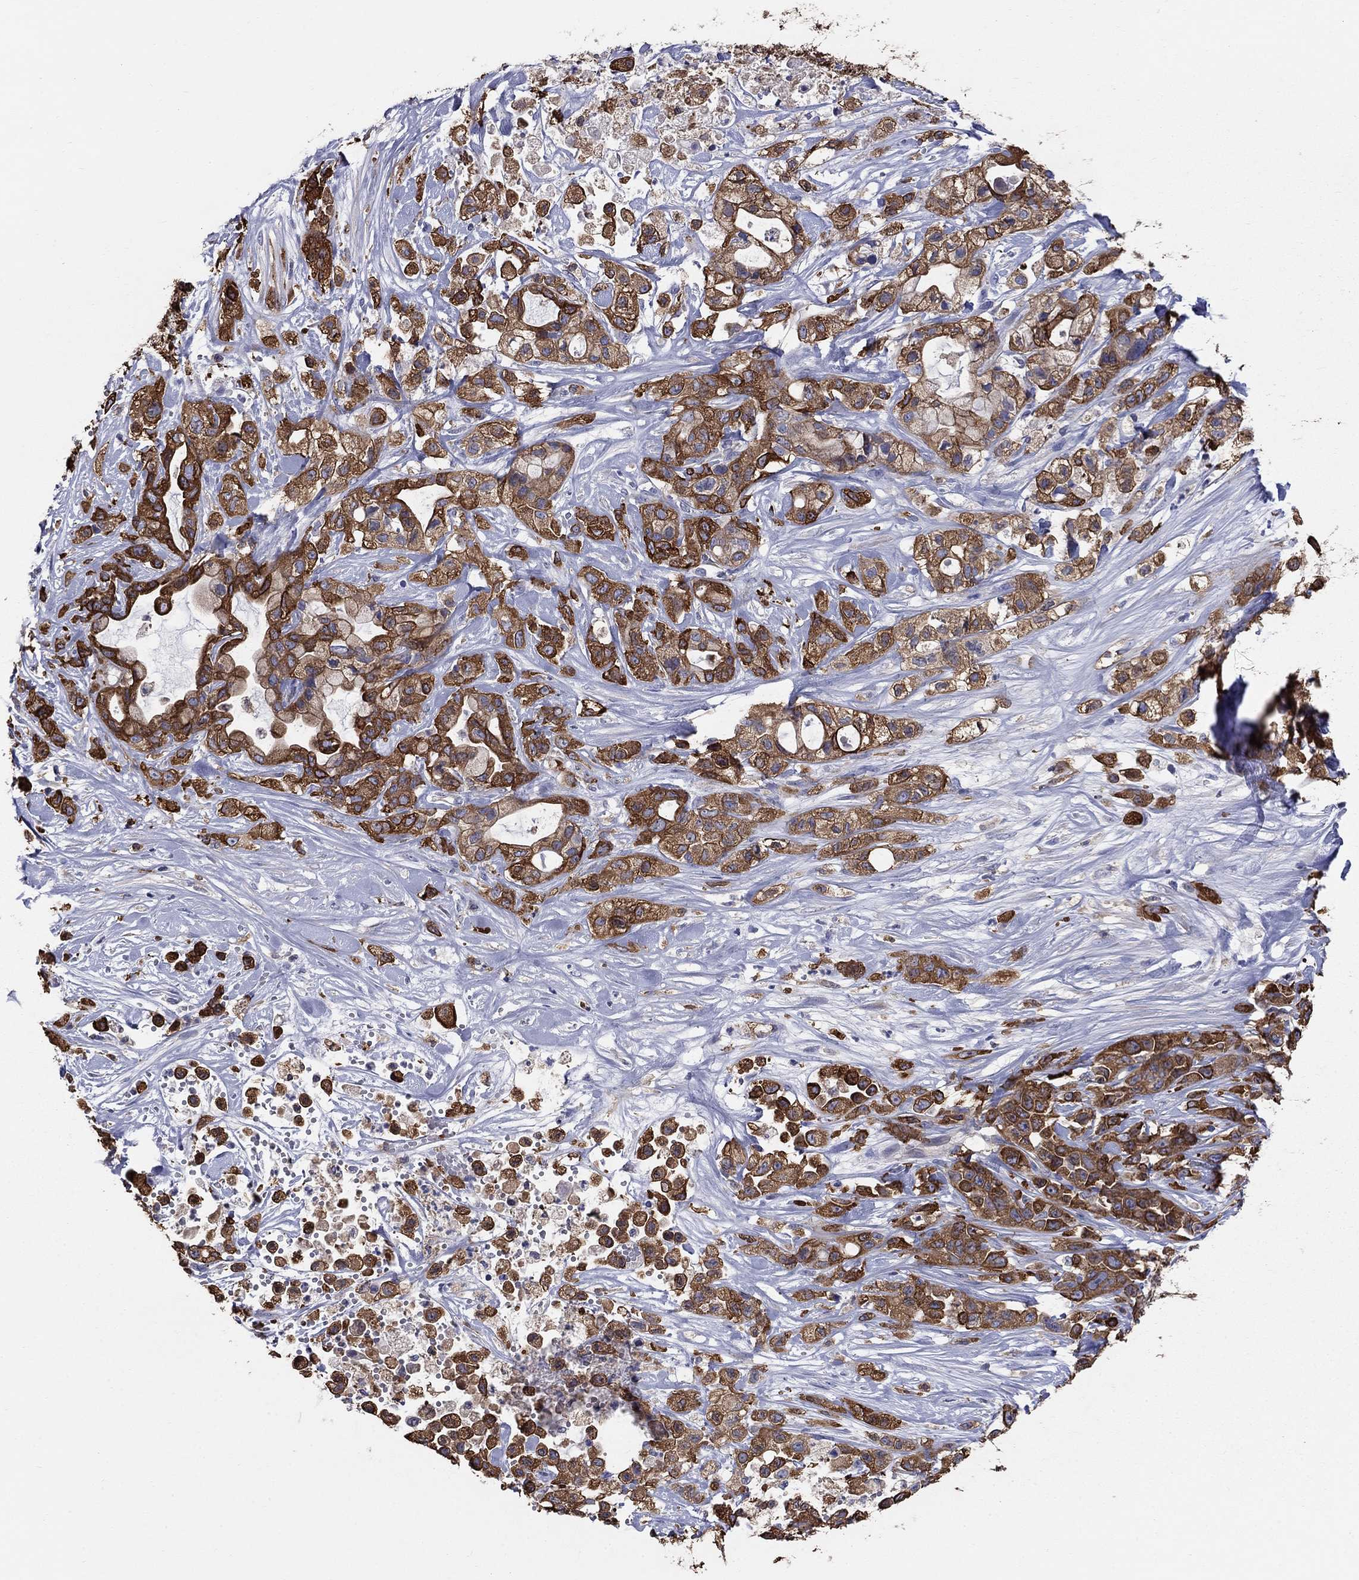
{"staining": {"intensity": "strong", "quantity": "25%-75%", "location": "cytoplasmic/membranous"}, "tissue": "pancreatic cancer", "cell_type": "Tumor cells", "image_type": "cancer", "snomed": [{"axis": "morphology", "description": "Adenocarcinoma, NOS"}, {"axis": "topography", "description": "Pancreas"}], "caption": "A brown stain highlights strong cytoplasmic/membranous expression of a protein in pancreatic cancer (adenocarcinoma) tumor cells. Using DAB (brown) and hematoxylin (blue) stains, captured at high magnification using brightfield microscopy.", "gene": "EMP2", "patient": {"sex": "male", "age": 44}}